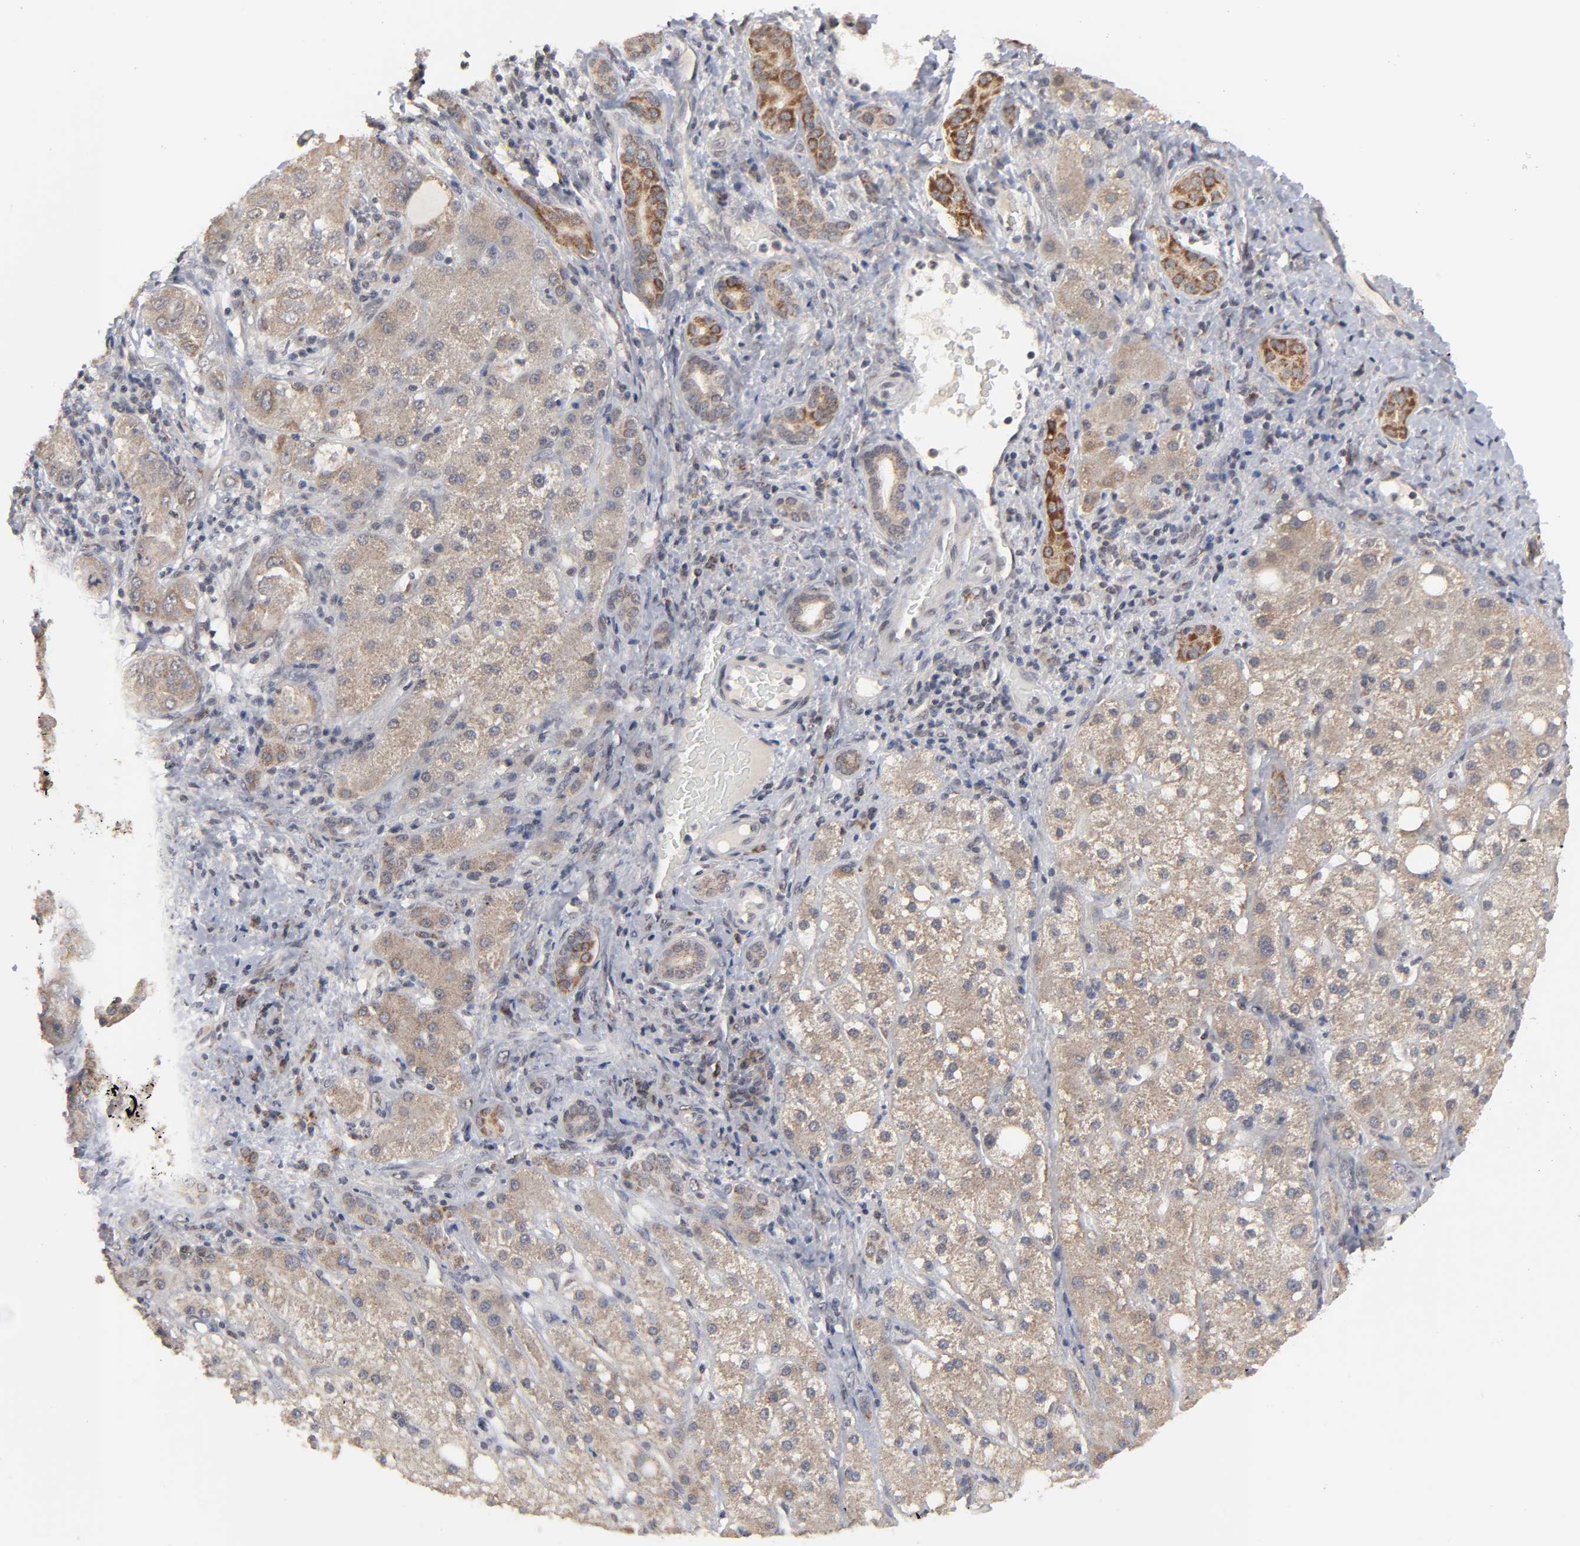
{"staining": {"intensity": "moderate", "quantity": ">75%", "location": "cytoplasmic/membranous"}, "tissue": "liver cancer", "cell_type": "Tumor cells", "image_type": "cancer", "snomed": [{"axis": "morphology", "description": "Carcinoma, Hepatocellular, NOS"}, {"axis": "topography", "description": "Liver"}], "caption": "Tumor cells show medium levels of moderate cytoplasmic/membranous expression in about >75% of cells in human liver cancer.", "gene": "AUH", "patient": {"sex": "male", "age": 80}}